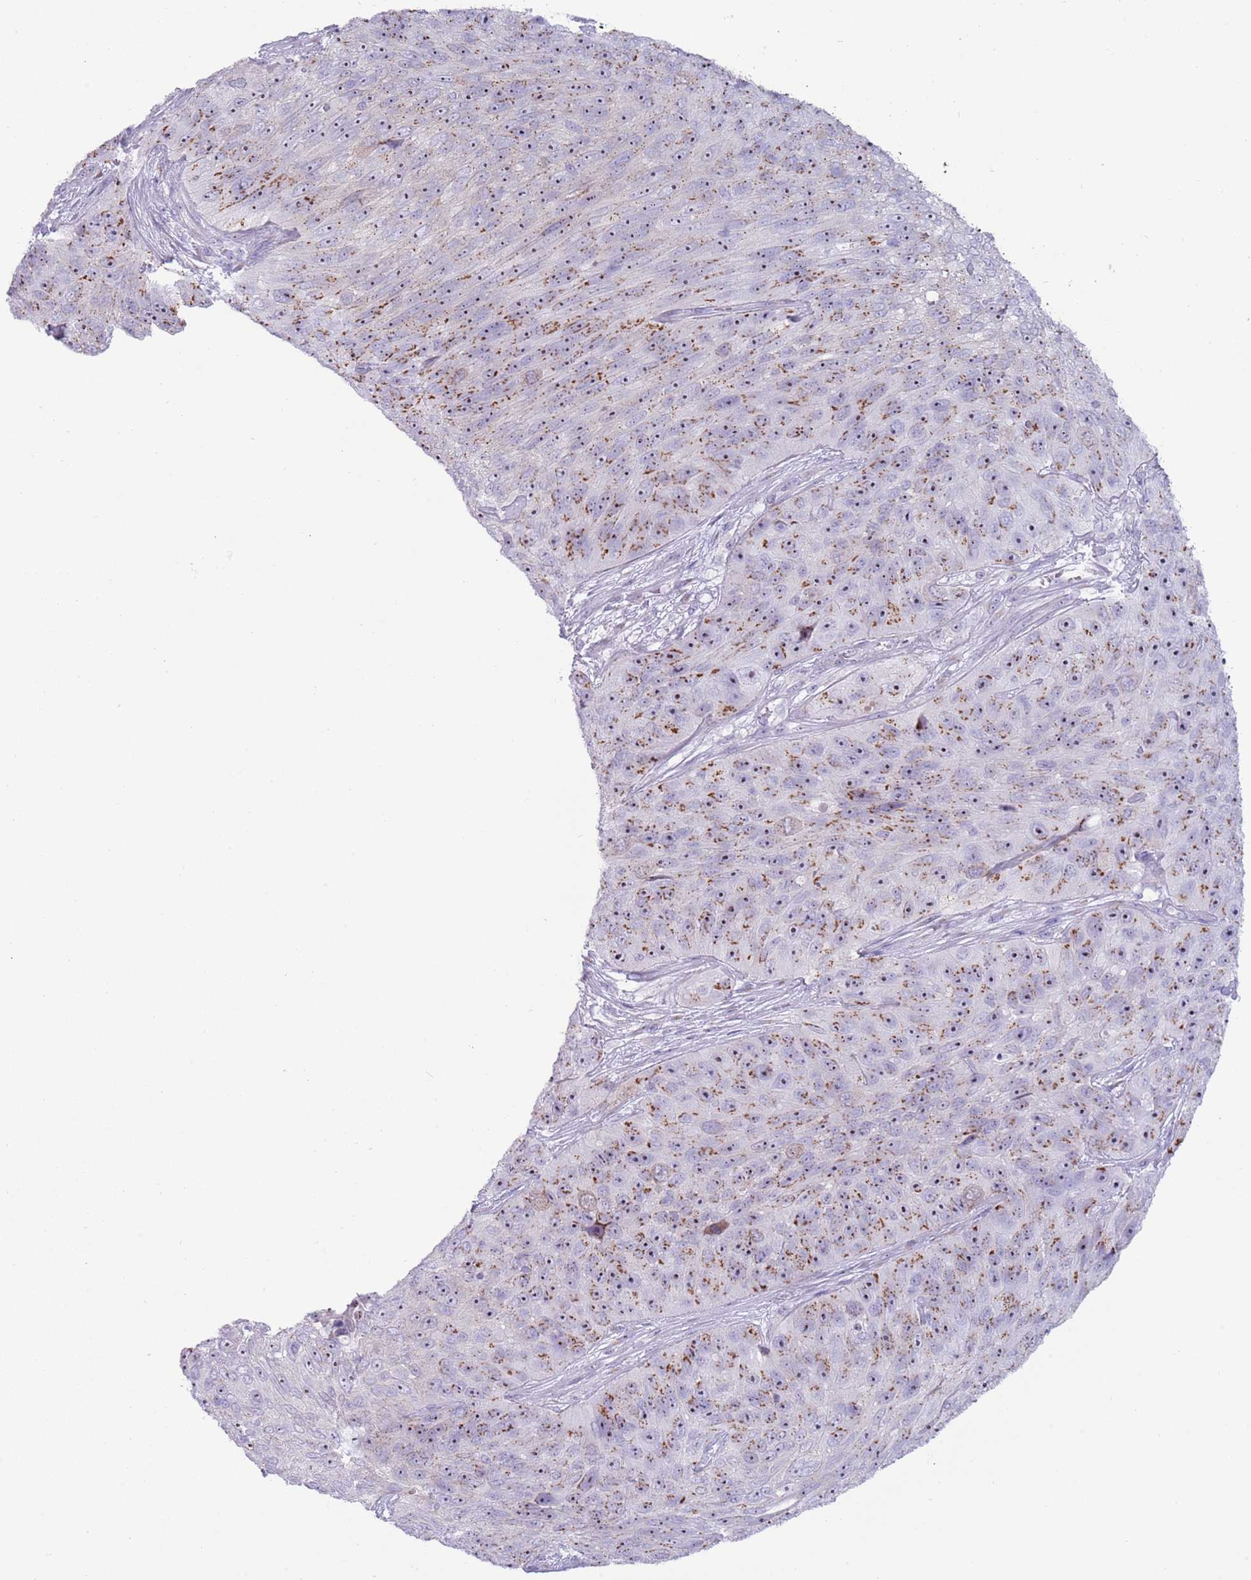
{"staining": {"intensity": "moderate", "quantity": "25%-75%", "location": "cytoplasmic/membranous"}, "tissue": "skin cancer", "cell_type": "Tumor cells", "image_type": "cancer", "snomed": [{"axis": "morphology", "description": "Squamous cell carcinoma, NOS"}, {"axis": "topography", "description": "Skin"}], "caption": "Skin cancer (squamous cell carcinoma) stained for a protein (brown) reveals moderate cytoplasmic/membranous positive staining in approximately 25%-75% of tumor cells.", "gene": "NBPF6", "patient": {"sex": "female", "age": 87}}